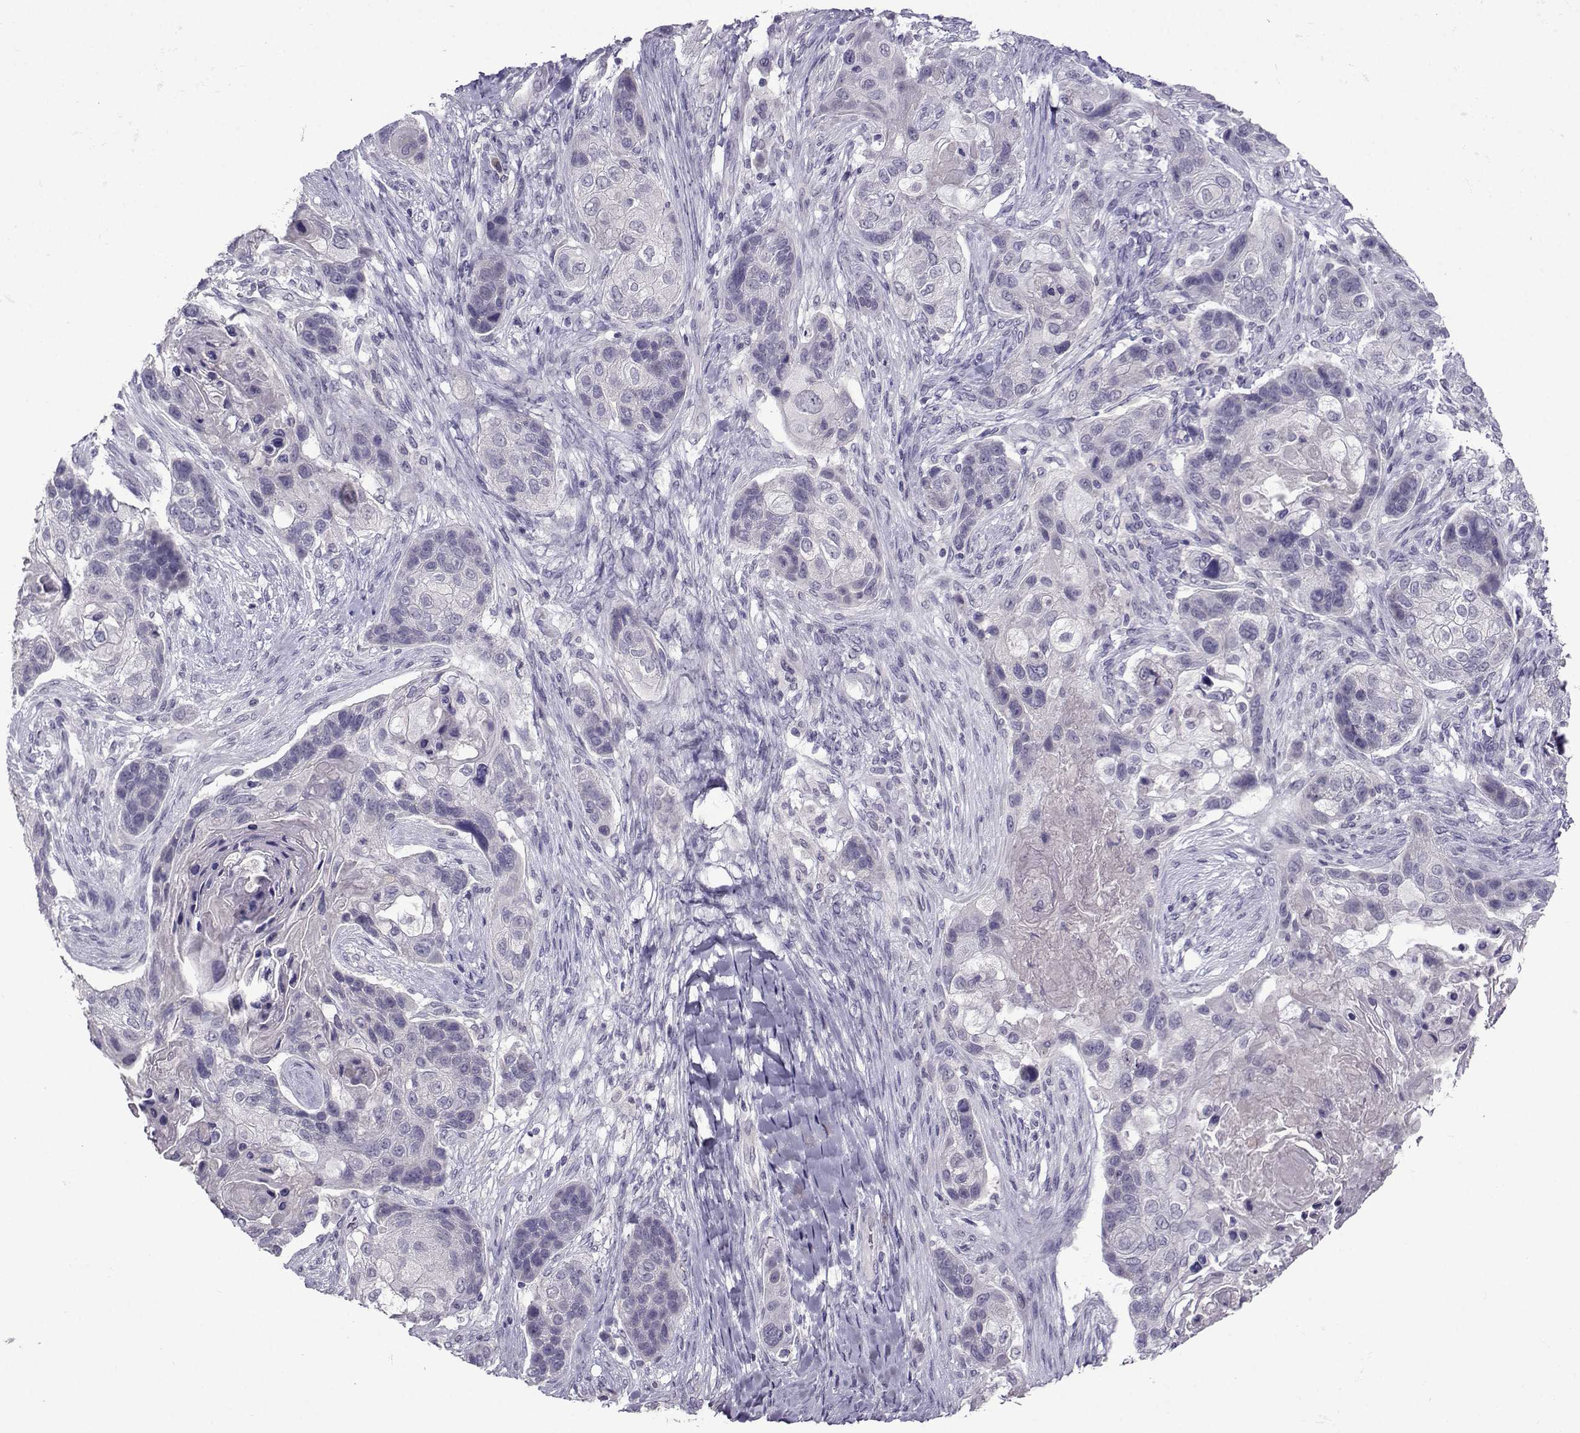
{"staining": {"intensity": "negative", "quantity": "none", "location": "none"}, "tissue": "lung cancer", "cell_type": "Tumor cells", "image_type": "cancer", "snomed": [{"axis": "morphology", "description": "Squamous cell carcinoma, NOS"}, {"axis": "topography", "description": "Lung"}], "caption": "This is an immunohistochemistry image of human squamous cell carcinoma (lung). There is no staining in tumor cells.", "gene": "CRYBB1", "patient": {"sex": "male", "age": 69}}